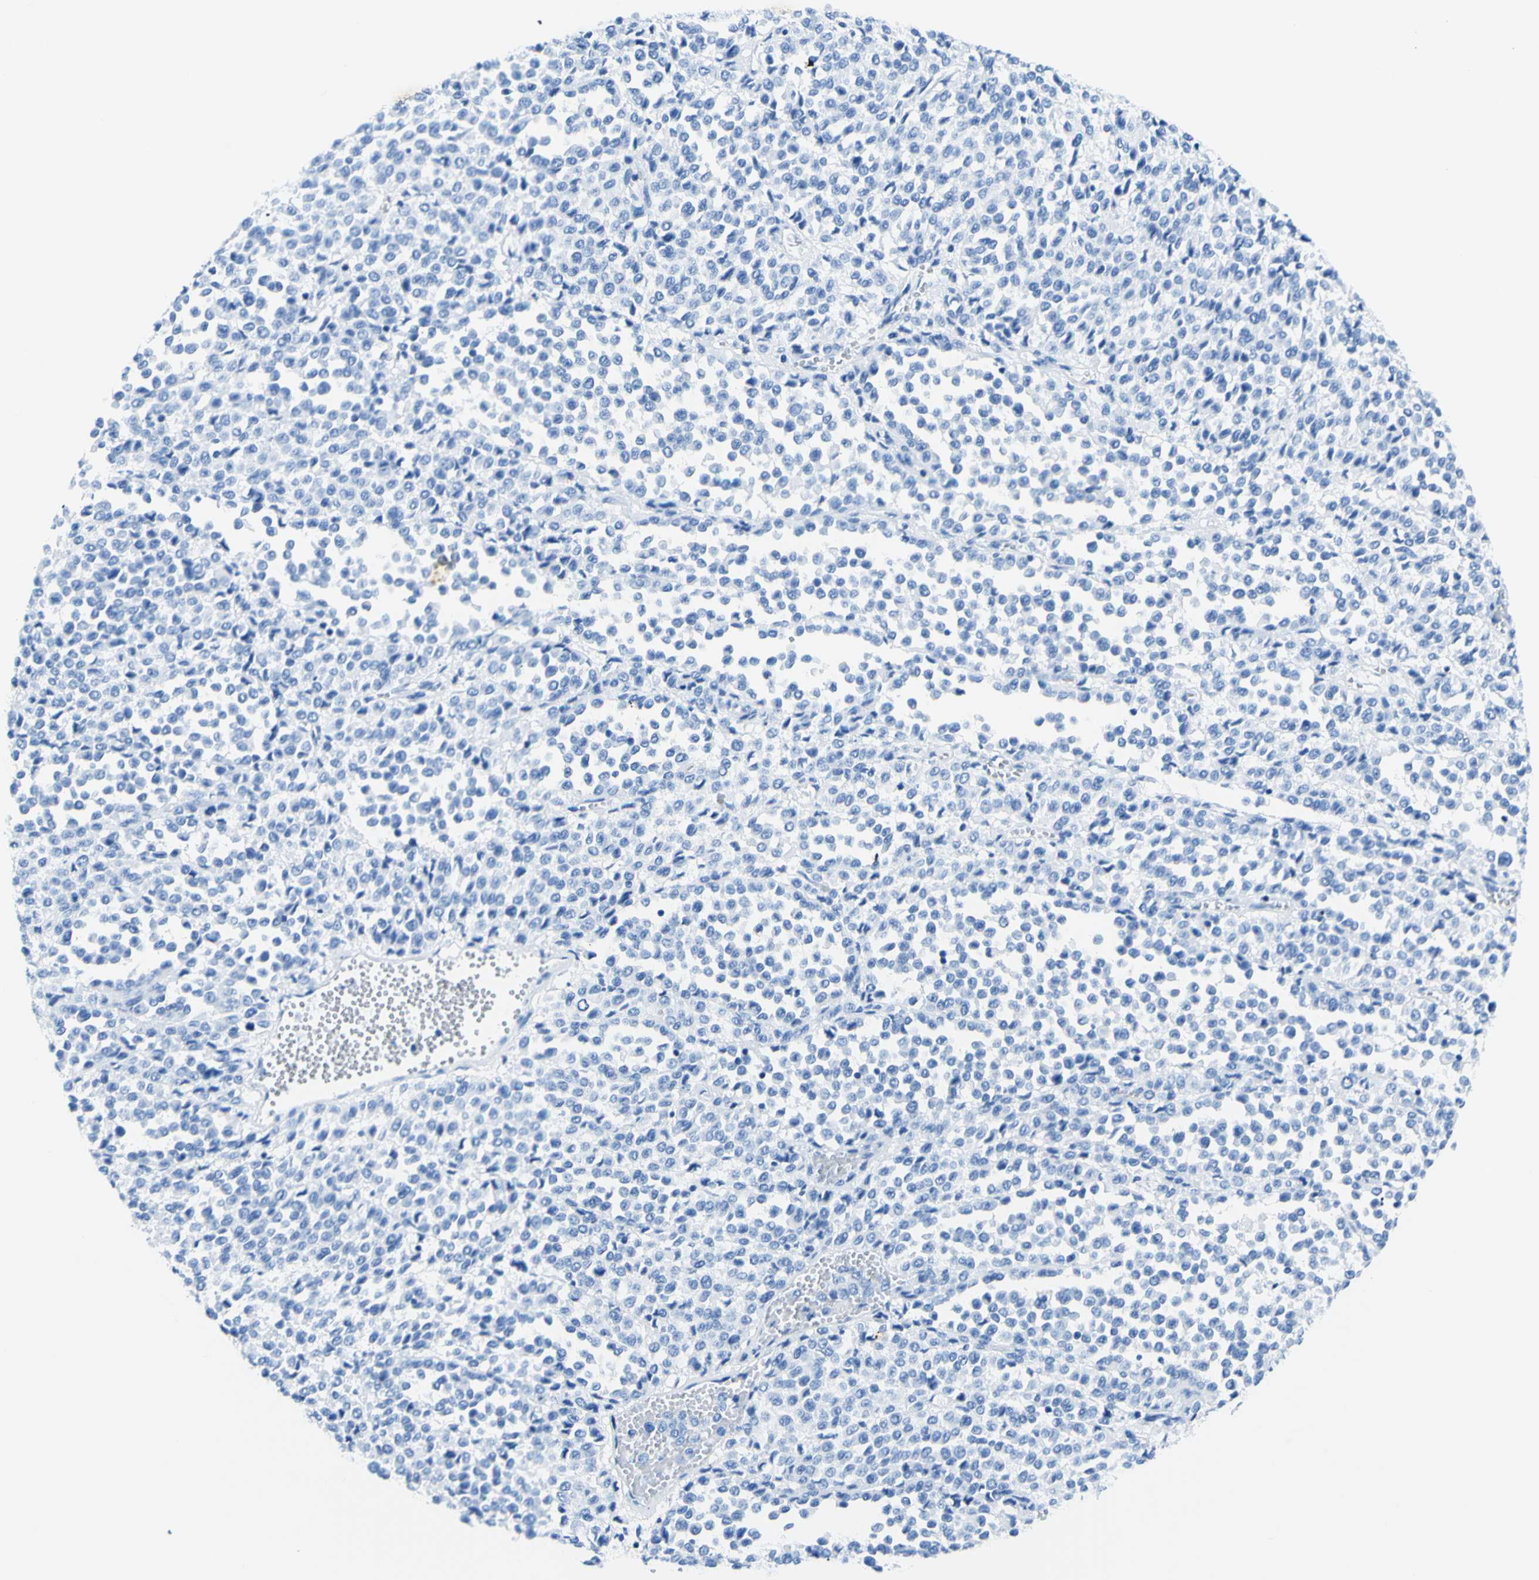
{"staining": {"intensity": "negative", "quantity": "none", "location": "none"}, "tissue": "melanoma", "cell_type": "Tumor cells", "image_type": "cancer", "snomed": [{"axis": "morphology", "description": "Malignant melanoma, Metastatic site"}, {"axis": "topography", "description": "Pancreas"}], "caption": "Tumor cells show no significant expression in melanoma.", "gene": "MYH2", "patient": {"sex": "female", "age": 30}}